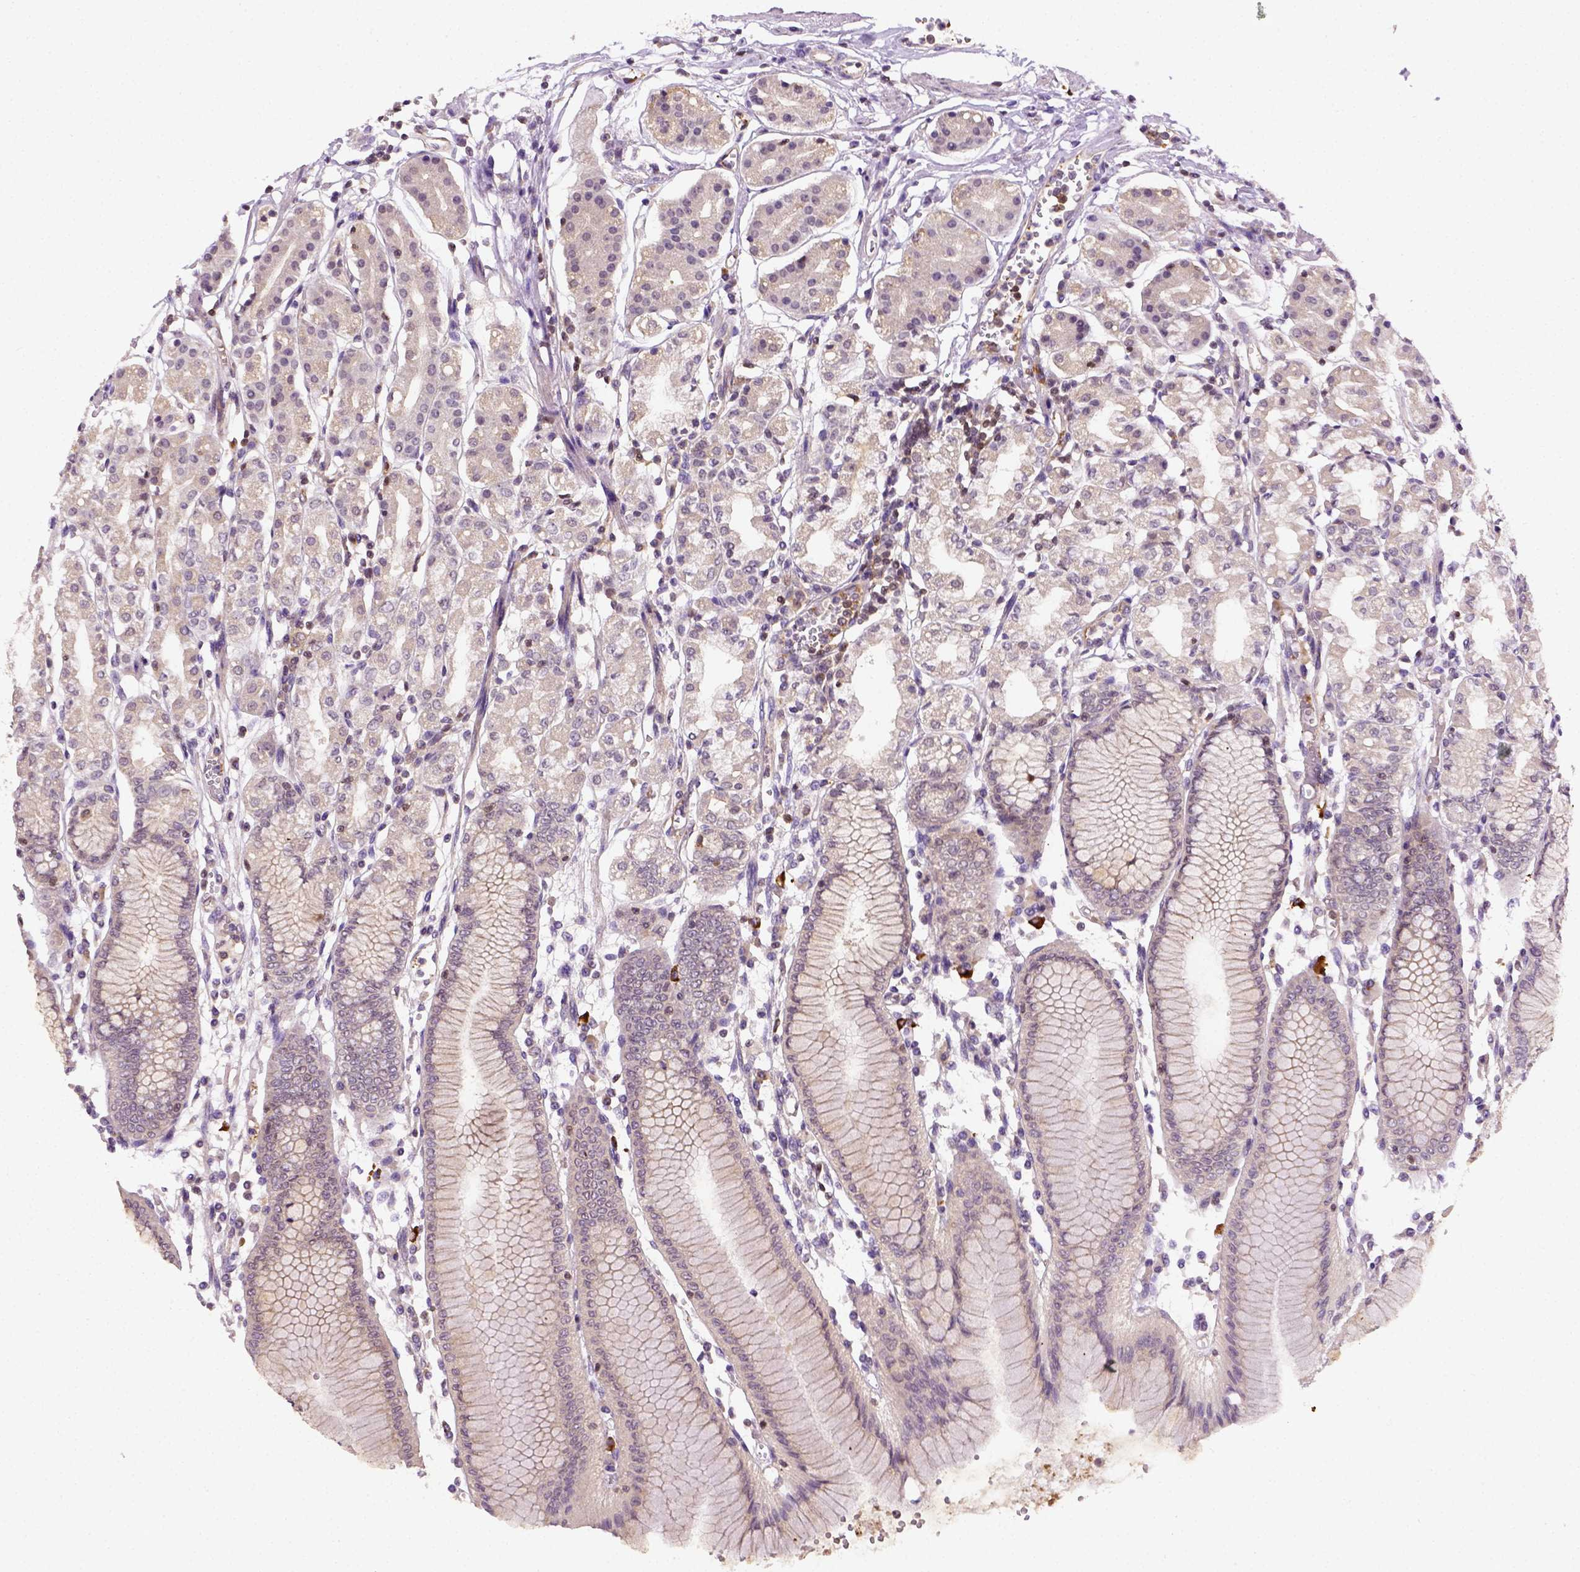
{"staining": {"intensity": "moderate", "quantity": "25%-75%", "location": "cytoplasmic/membranous"}, "tissue": "stomach", "cell_type": "Glandular cells", "image_type": "normal", "snomed": [{"axis": "morphology", "description": "Normal tissue, NOS"}, {"axis": "topography", "description": "Skeletal muscle"}, {"axis": "topography", "description": "Stomach"}], "caption": "Stomach stained for a protein shows moderate cytoplasmic/membranous positivity in glandular cells. (brown staining indicates protein expression, while blue staining denotes nuclei).", "gene": "MATK", "patient": {"sex": "female", "age": 57}}